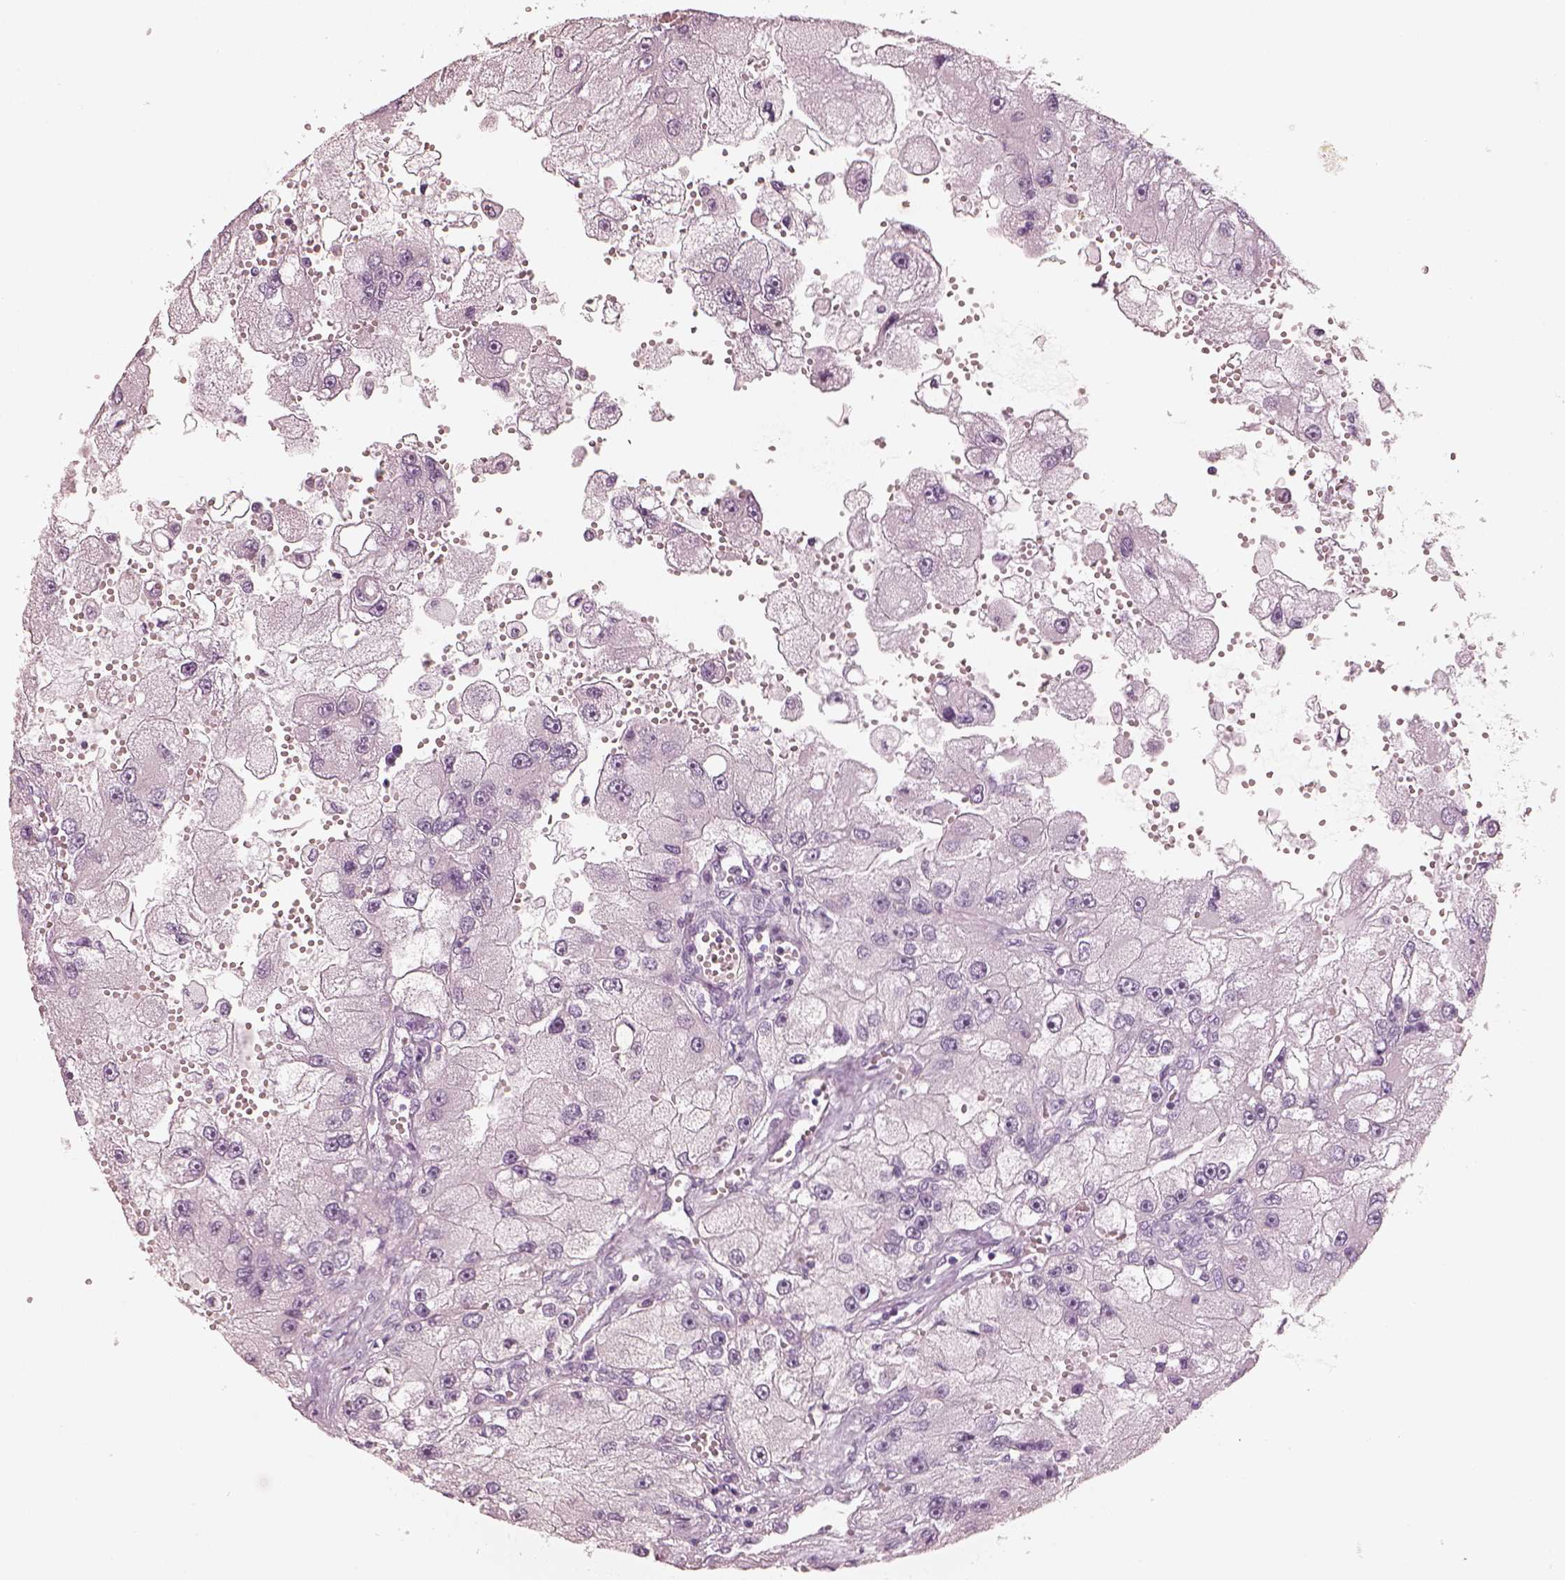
{"staining": {"intensity": "negative", "quantity": "none", "location": "none"}, "tissue": "renal cancer", "cell_type": "Tumor cells", "image_type": "cancer", "snomed": [{"axis": "morphology", "description": "Adenocarcinoma, NOS"}, {"axis": "topography", "description": "Kidney"}], "caption": "The micrograph shows no staining of tumor cells in renal cancer (adenocarcinoma).", "gene": "R3HDML", "patient": {"sex": "male", "age": 63}}